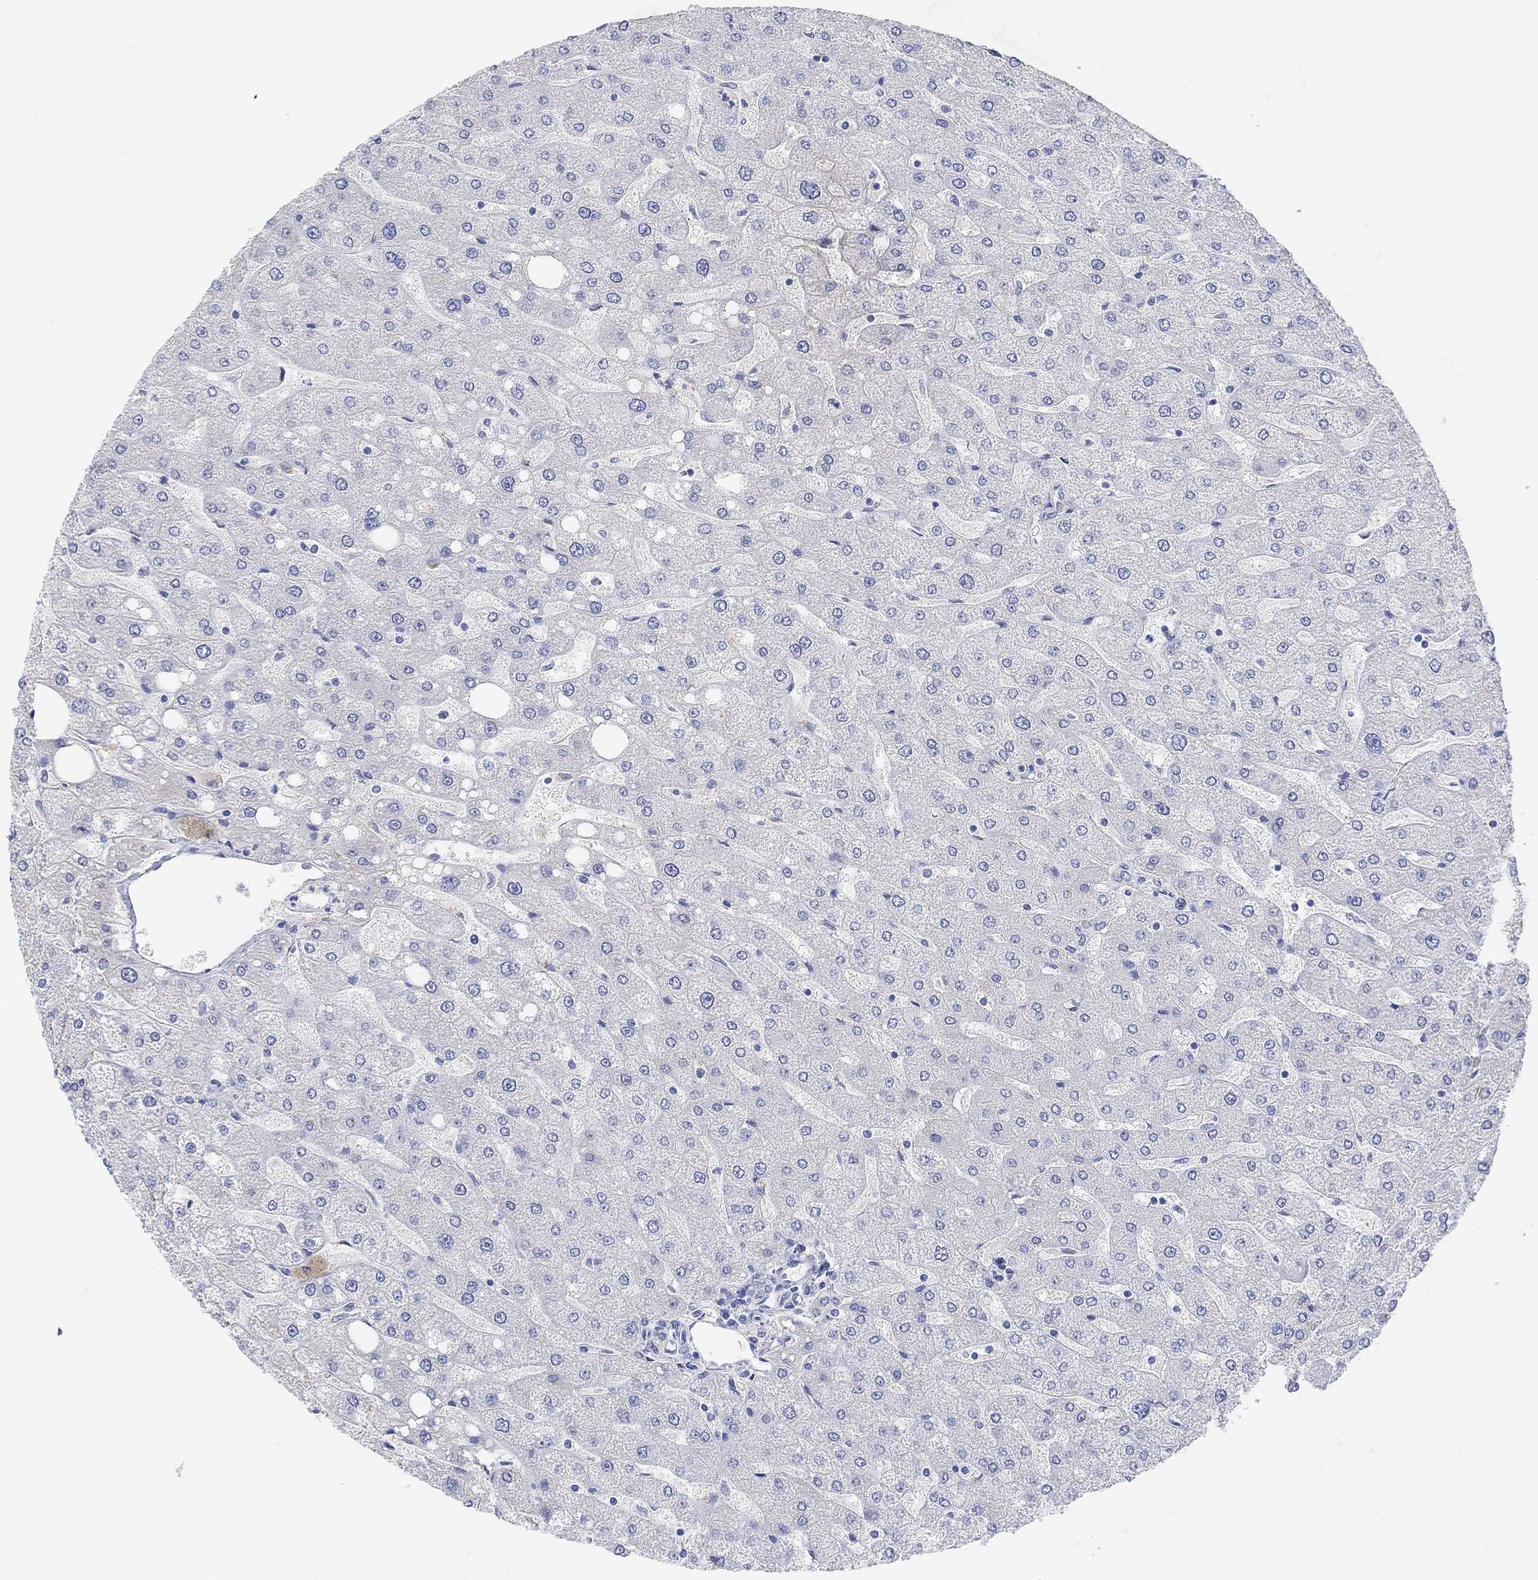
{"staining": {"intensity": "negative", "quantity": "none", "location": "none"}, "tissue": "liver", "cell_type": "Cholangiocytes", "image_type": "normal", "snomed": [{"axis": "morphology", "description": "Normal tissue, NOS"}, {"axis": "topography", "description": "Liver"}], "caption": "DAB (3,3'-diaminobenzidine) immunohistochemical staining of benign liver demonstrates no significant staining in cholangiocytes. Brightfield microscopy of immunohistochemistry stained with DAB (3,3'-diaminobenzidine) (brown) and hematoxylin (blue), captured at high magnification.", "gene": "TYR", "patient": {"sex": "male", "age": 67}}